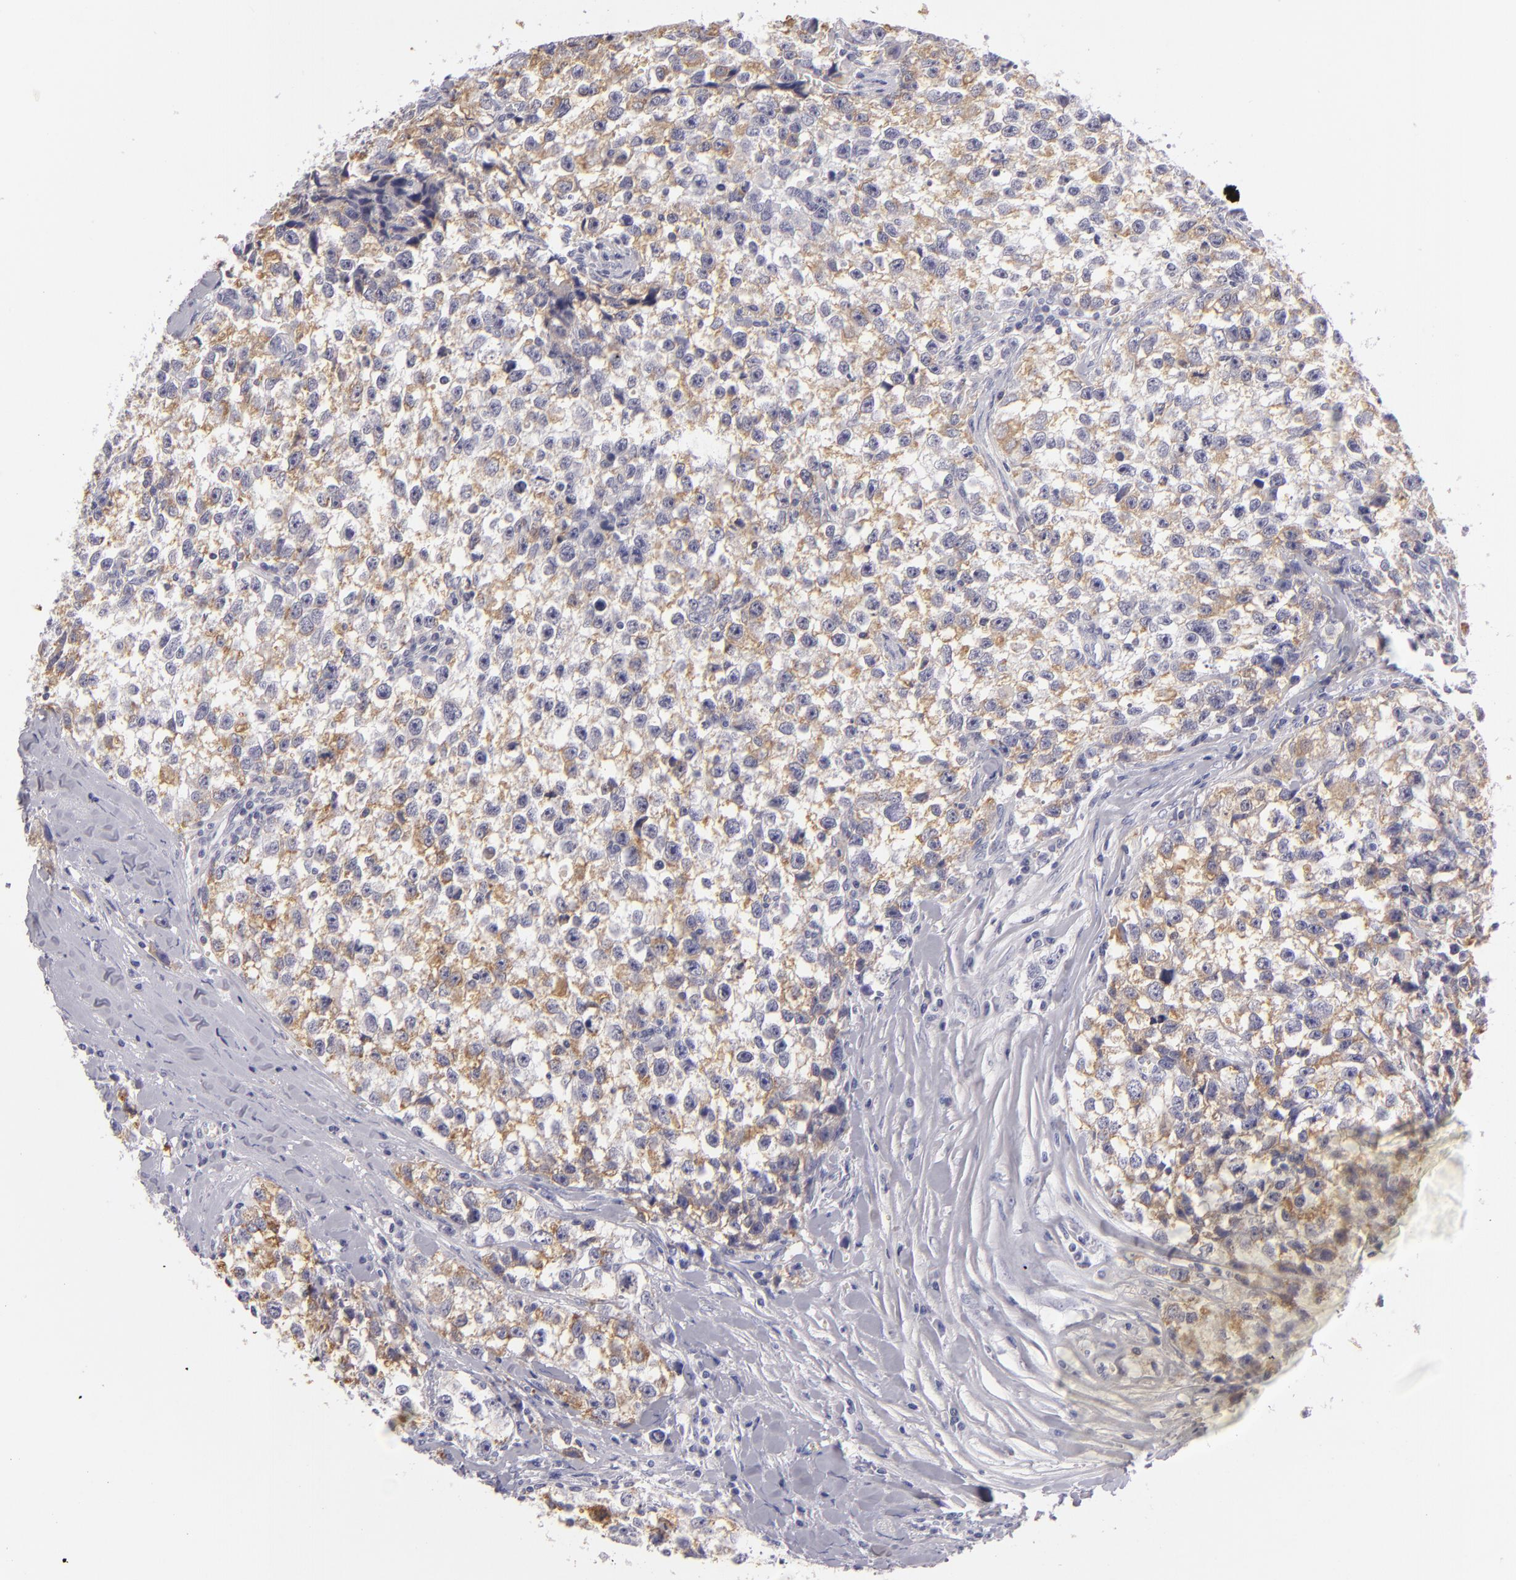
{"staining": {"intensity": "weak", "quantity": "25%-75%", "location": "cytoplasmic/membranous"}, "tissue": "testis cancer", "cell_type": "Tumor cells", "image_type": "cancer", "snomed": [{"axis": "morphology", "description": "Seminoma, NOS"}, {"axis": "morphology", "description": "Carcinoma, Embryonal, NOS"}, {"axis": "topography", "description": "Testis"}], "caption": "Immunohistochemical staining of human testis seminoma shows low levels of weak cytoplasmic/membranous expression in approximately 25%-75% of tumor cells. Nuclei are stained in blue.", "gene": "TNNC1", "patient": {"sex": "male", "age": 30}}